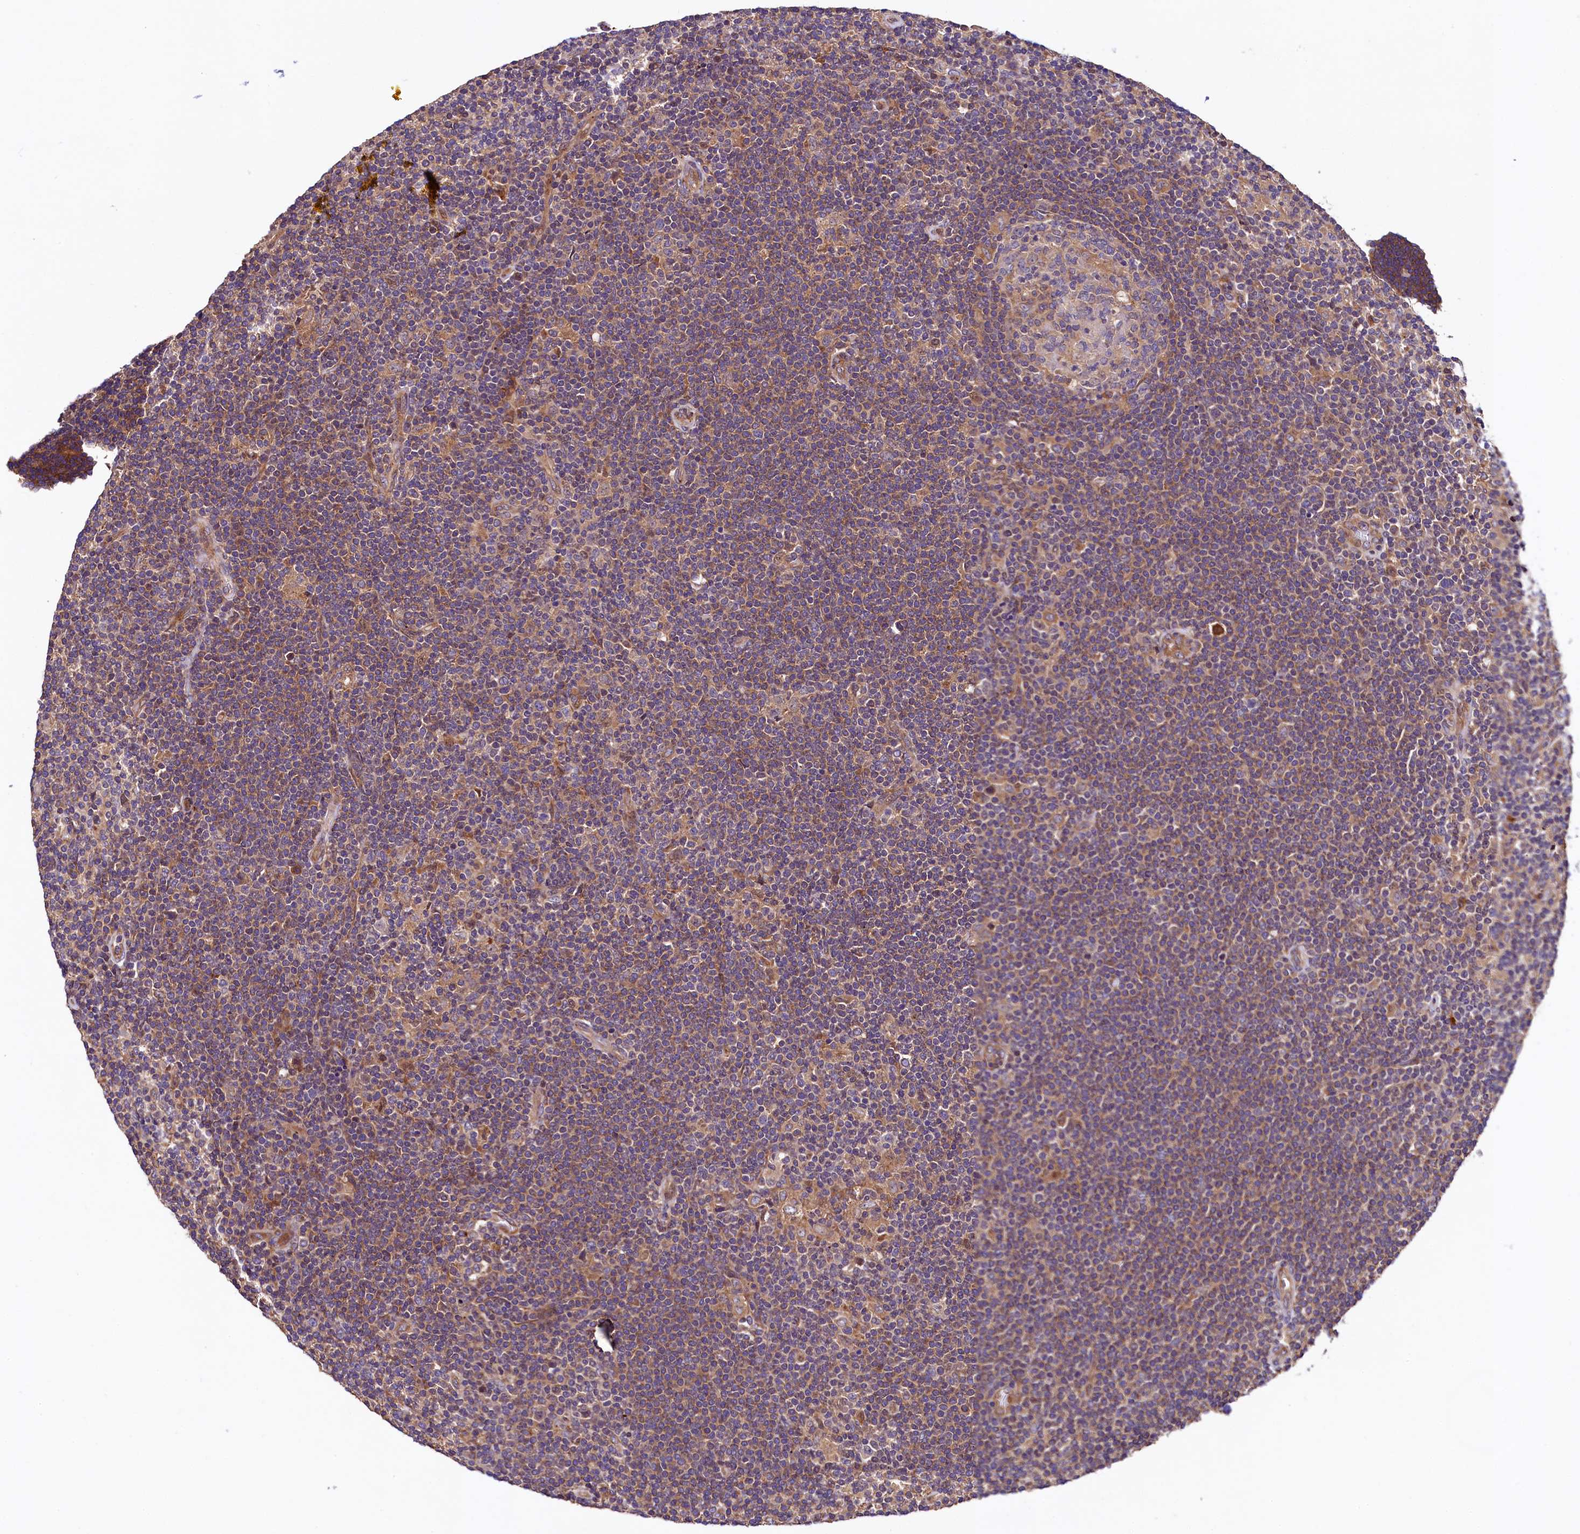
{"staining": {"intensity": "moderate", "quantity": "<25%", "location": "cytoplasmic/membranous"}, "tissue": "lymphoma", "cell_type": "Tumor cells", "image_type": "cancer", "snomed": [{"axis": "morphology", "description": "Hodgkin's disease, NOS"}, {"axis": "topography", "description": "Lymph node"}], "caption": "Tumor cells display low levels of moderate cytoplasmic/membranous staining in approximately <25% of cells in human lymphoma.", "gene": "VPS35", "patient": {"sex": "female", "age": 57}}